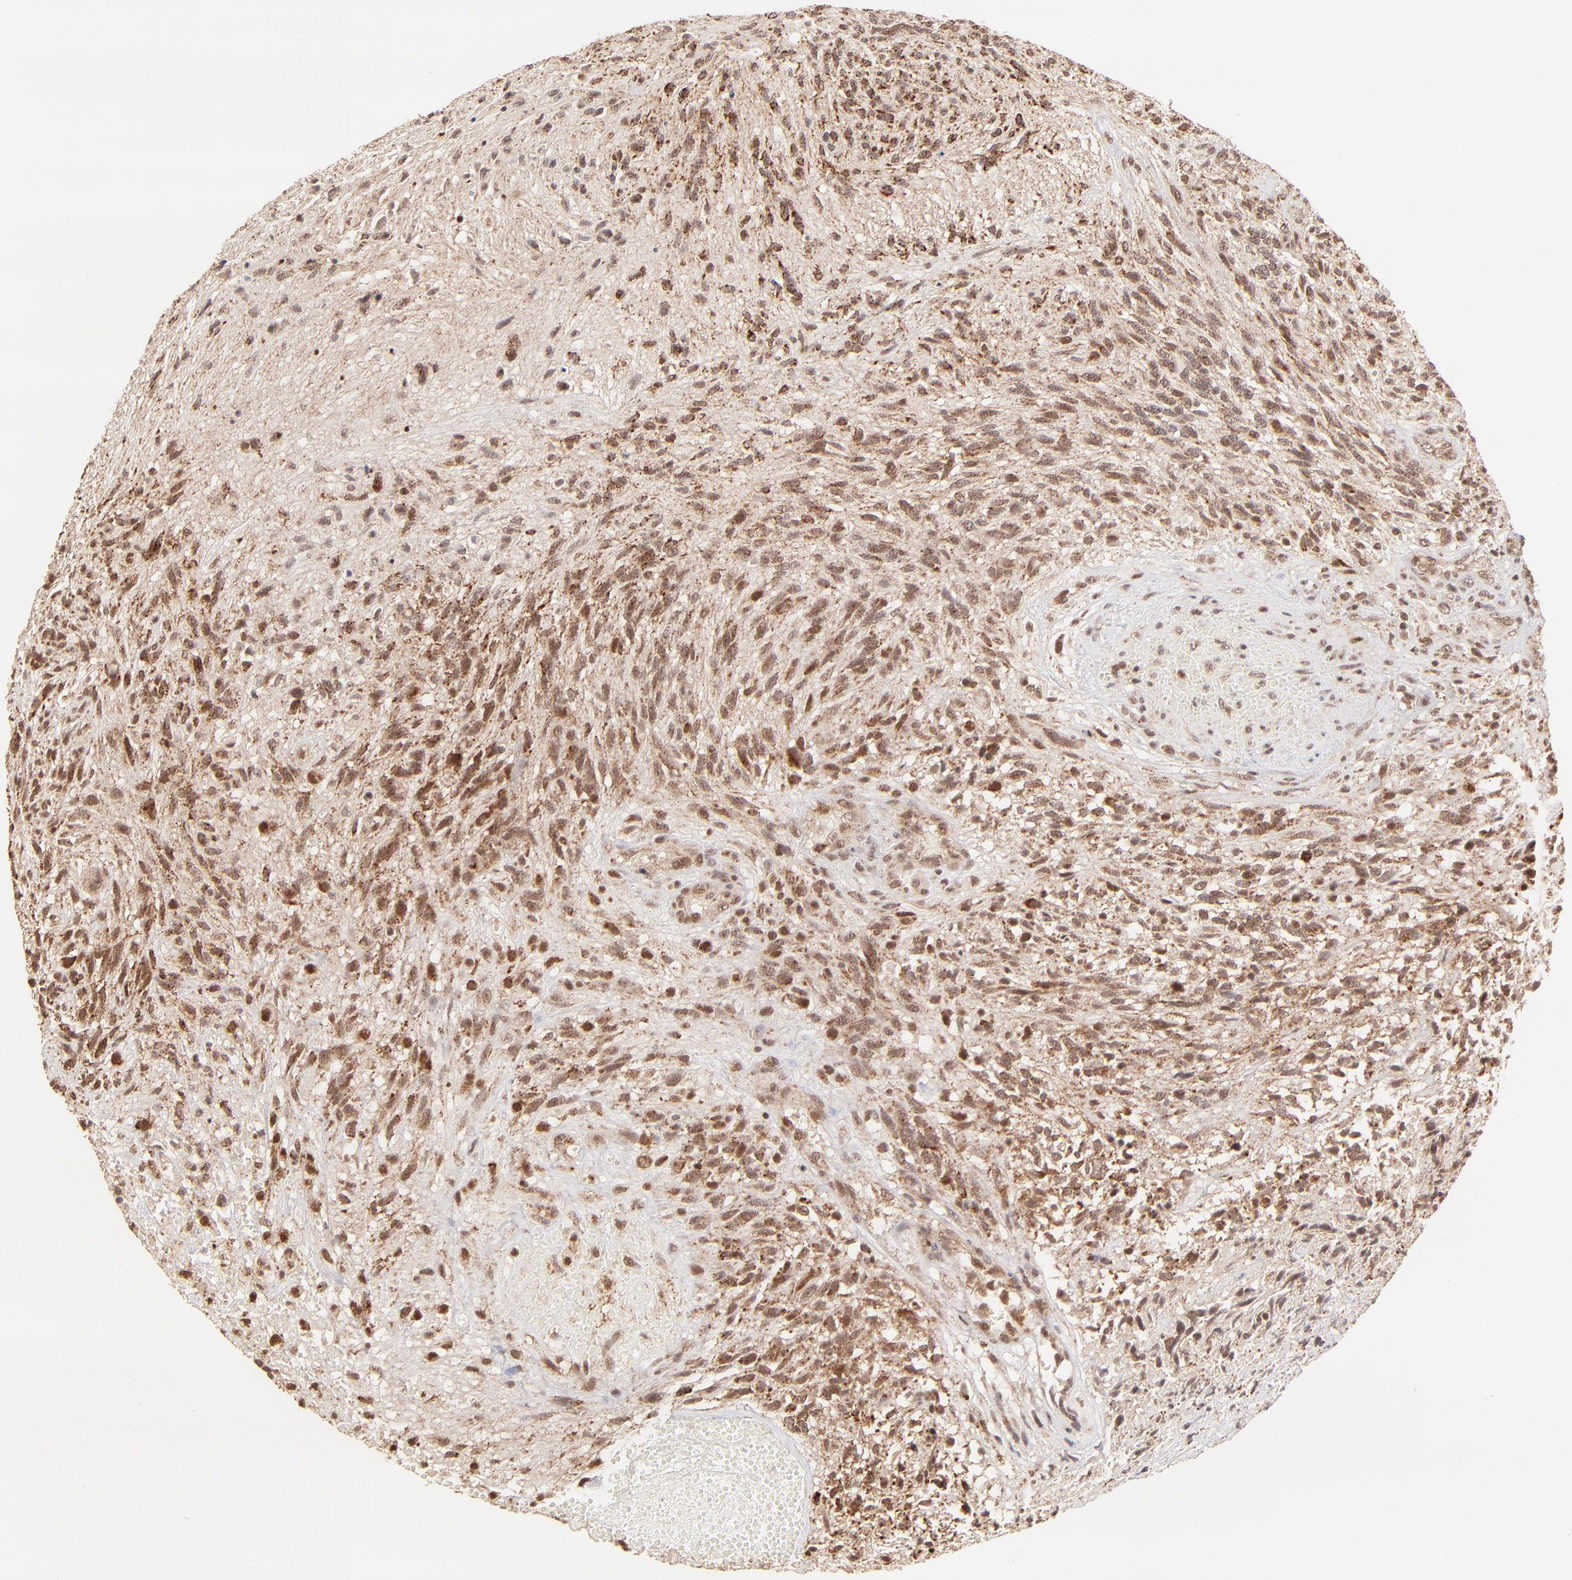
{"staining": {"intensity": "strong", "quantity": ">75%", "location": "cytoplasmic/membranous,nuclear"}, "tissue": "glioma", "cell_type": "Tumor cells", "image_type": "cancer", "snomed": [{"axis": "morphology", "description": "Normal tissue, NOS"}, {"axis": "morphology", "description": "Glioma, malignant, High grade"}, {"axis": "topography", "description": "Cerebral cortex"}], "caption": "Immunohistochemistry of human glioma displays high levels of strong cytoplasmic/membranous and nuclear expression in about >75% of tumor cells.", "gene": "MED15", "patient": {"sex": "male", "age": 75}}